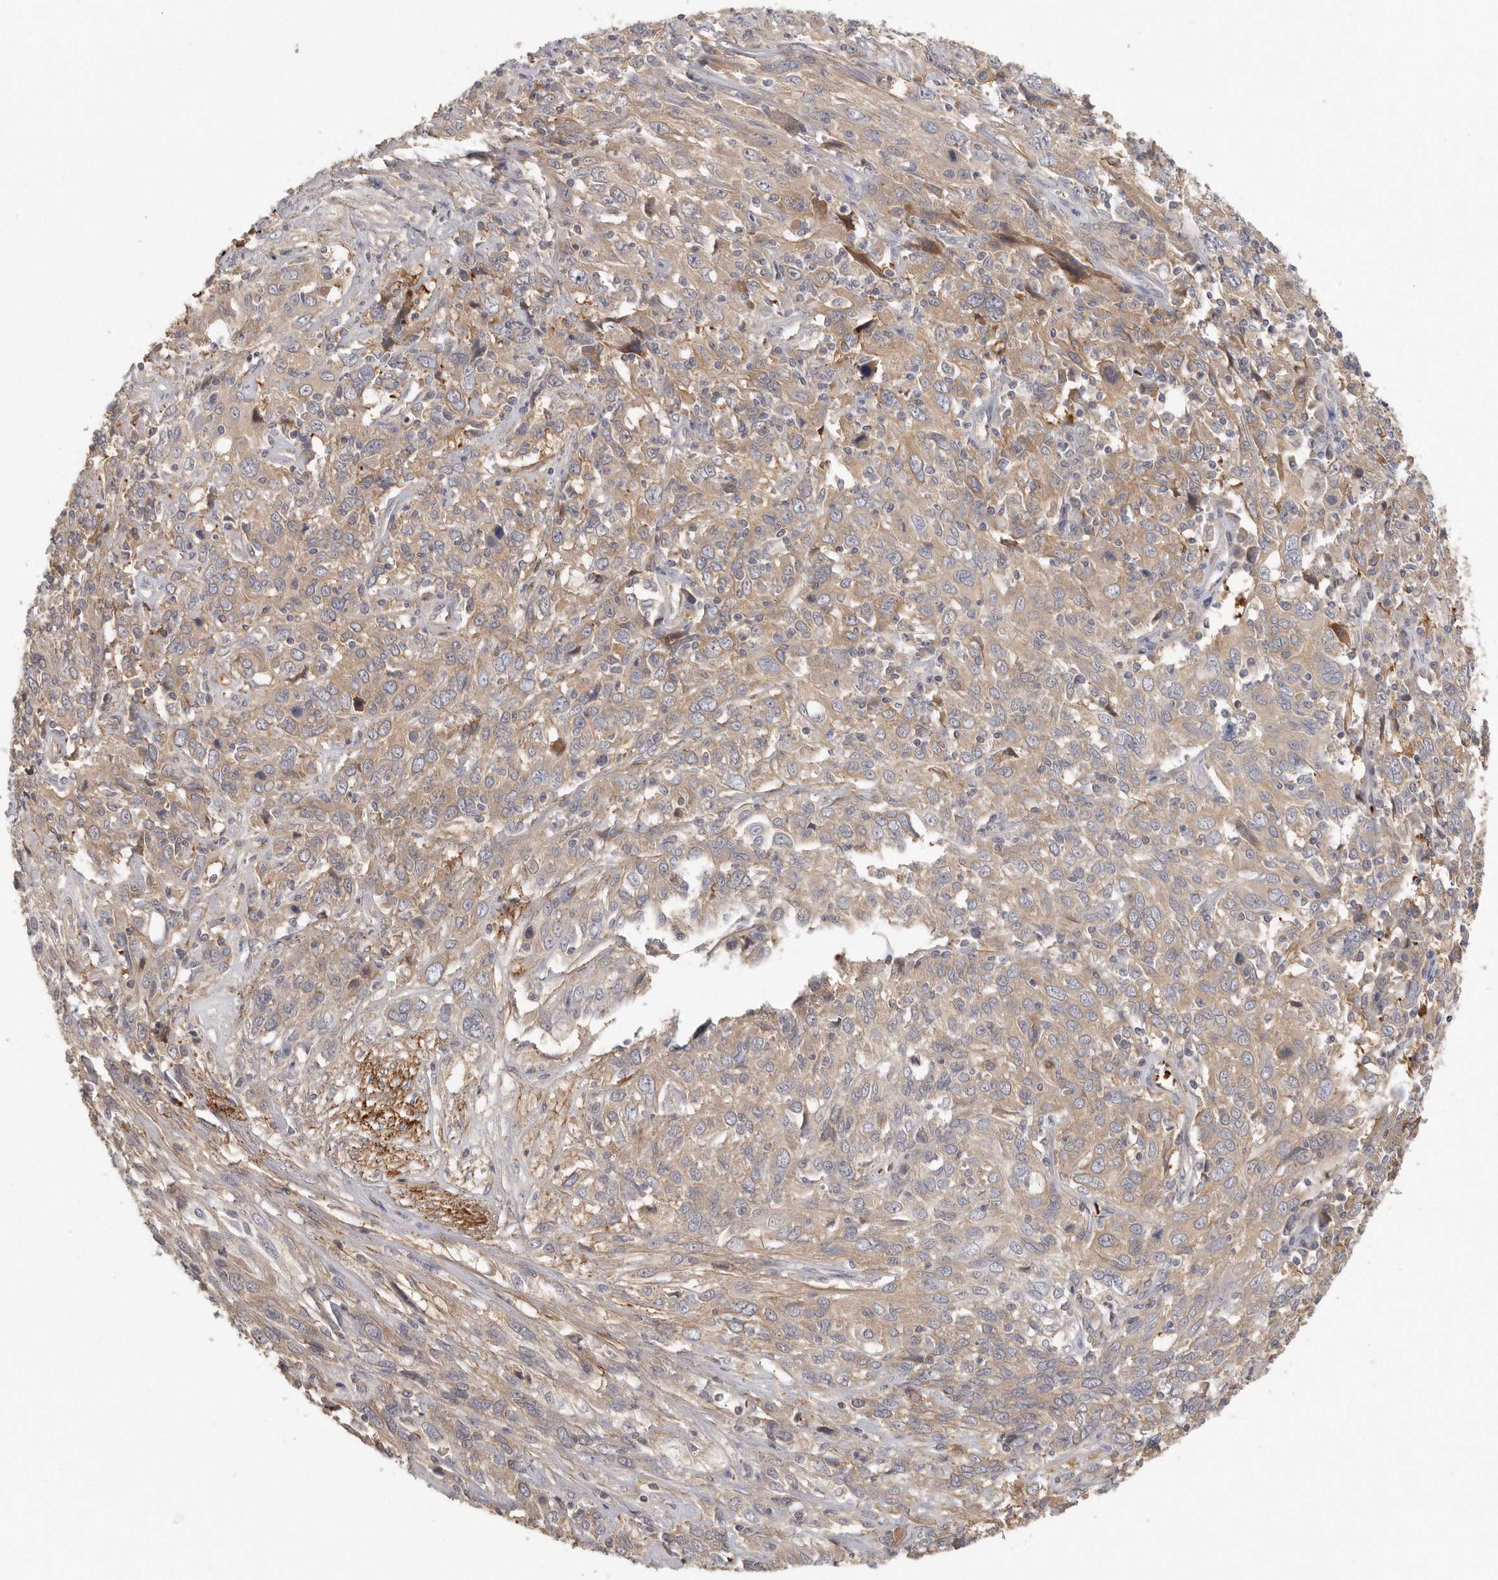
{"staining": {"intensity": "weak", "quantity": ">75%", "location": "cytoplasmic/membranous"}, "tissue": "cervical cancer", "cell_type": "Tumor cells", "image_type": "cancer", "snomed": [{"axis": "morphology", "description": "Squamous cell carcinoma, NOS"}, {"axis": "topography", "description": "Cervix"}], "caption": "Immunohistochemistry histopathology image of cervical squamous cell carcinoma stained for a protein (brown), which demonstrates low levels of weak cytoplasmic/membranous staining in approximately >75% of tumor cells.", "gene": "CFAP298", "patient": {"sex": "female", "age": 46}}